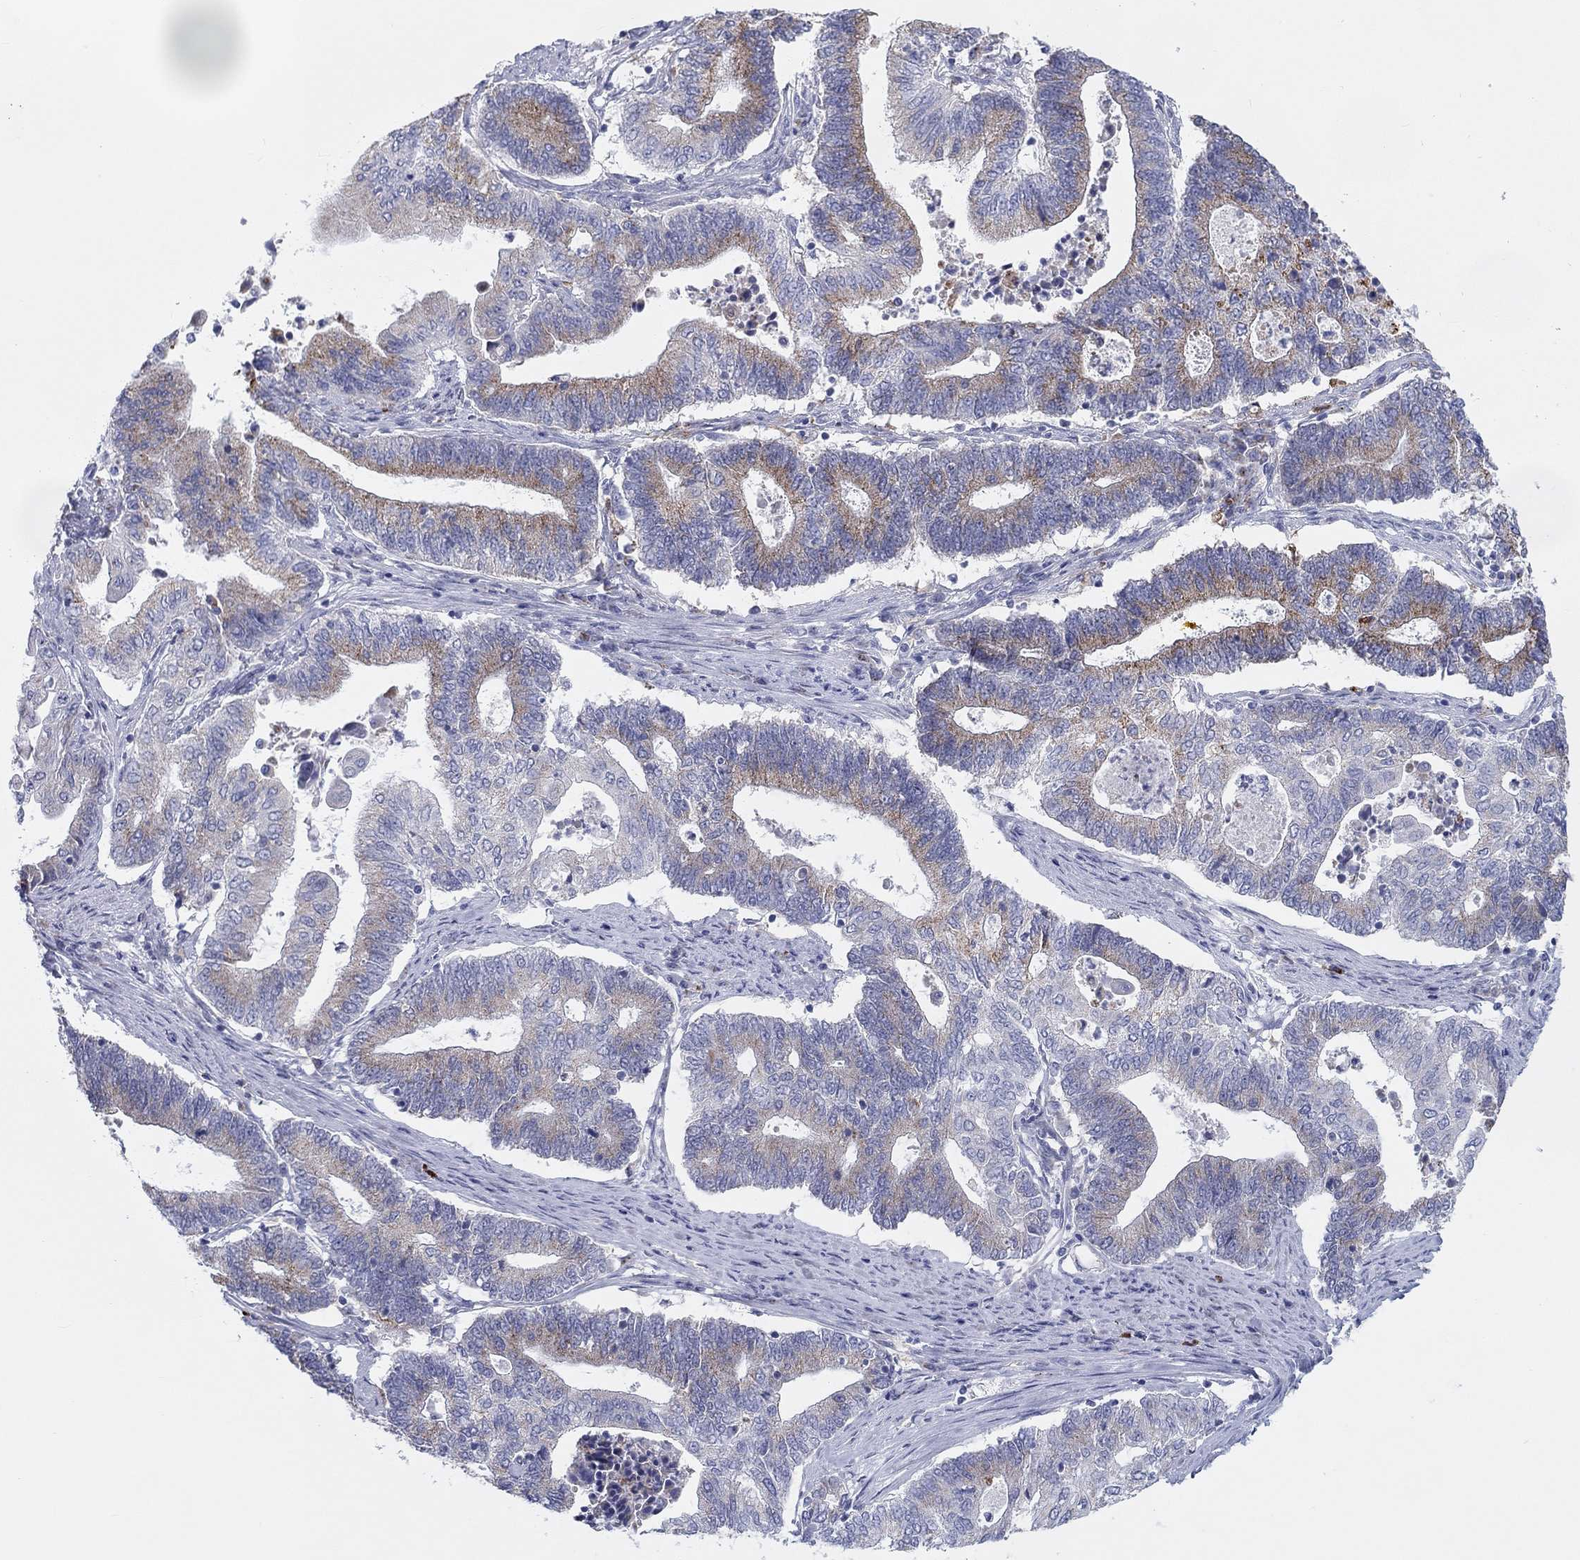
{"staining": {"intensity": "moderate", "quantity": "25%-75%", "location": "cytoplasmic/membranous"}, "tissue": "endometrial cancer", "cell_type": "Tumor cells", "image_type": "cancer", "snomed": [{"axis": "morphology", "description": "Adenocarcinoma, NOS"}, {"axis": "topography", "description": "Uterus"}, {"axis": "topography", "description": "Endometrium"}], "caption": "Endometrial adenocarcinoma stained with immunohistochemistry reveals moderate cytoplasmic/membranous staining in approximately 25%-75% of tumor cells. Immunohistochemistry (ihc) stains the protein in brown and the nuclei are stained blue.", "gene": "BCO2", "patient": {"sex": "female", "age": 54}}